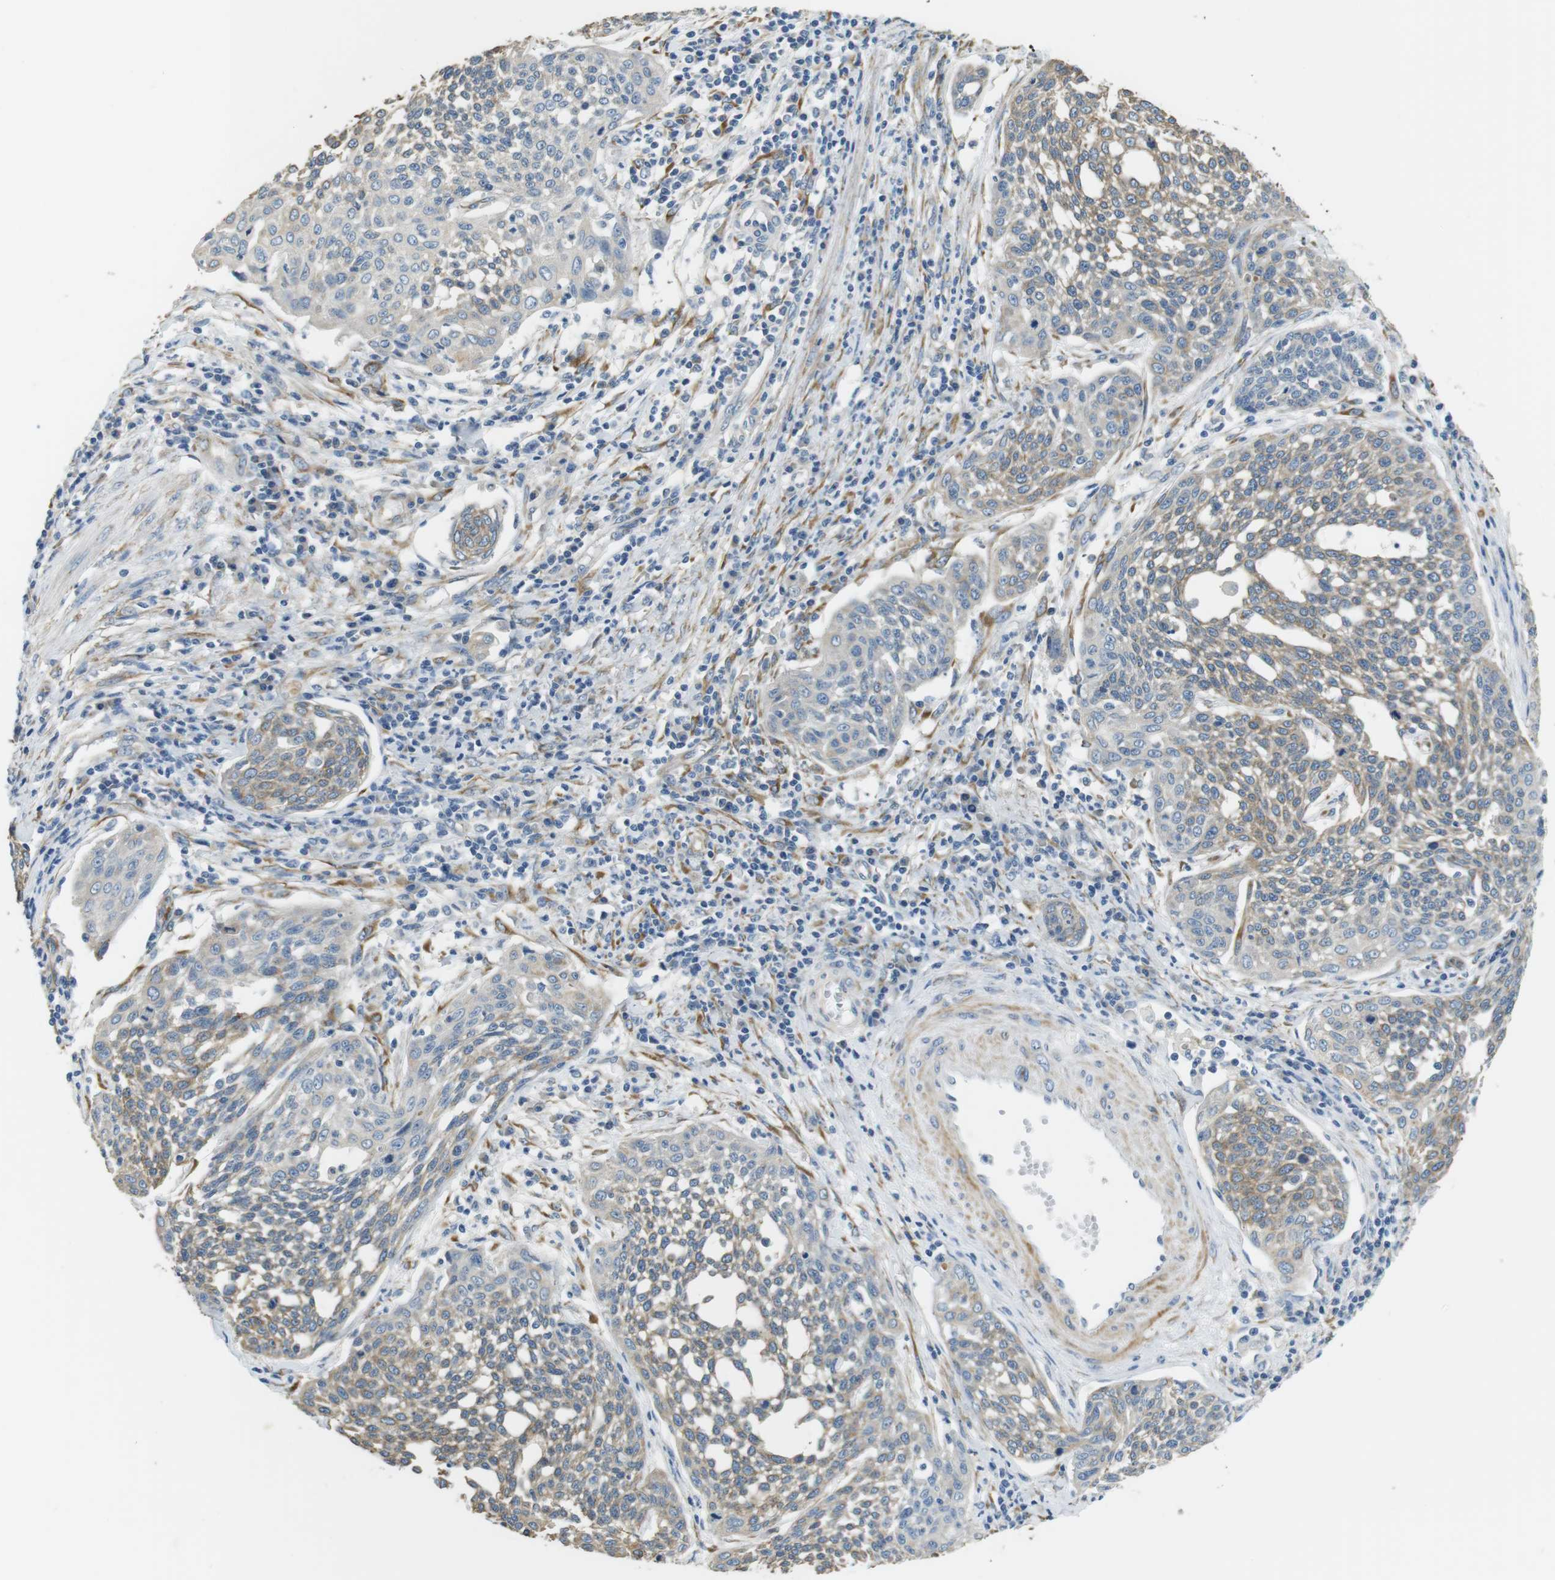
{"staining": {"intensity": "weak", "quantity": "<25%", "location": "cytoplasmic/membranous"}, "tissue": "cervical cancer", "cell_type": "Tumor cells", "image_type": "cancer", "snomed": [{"axis": "morphology", "description": "Squamous cell carcinoma, NOS"}, {"axis": "topography", "description": "Cervix"}], "caption": "DAB (3,3'-diaminobenzidine) immunohistochemical staining of squamous cell carcinoma (cervical) exhibits no significant expression in tumor cells.", "gene": "UNC5CL", "patient": {"sex": "female", "age": 34}}